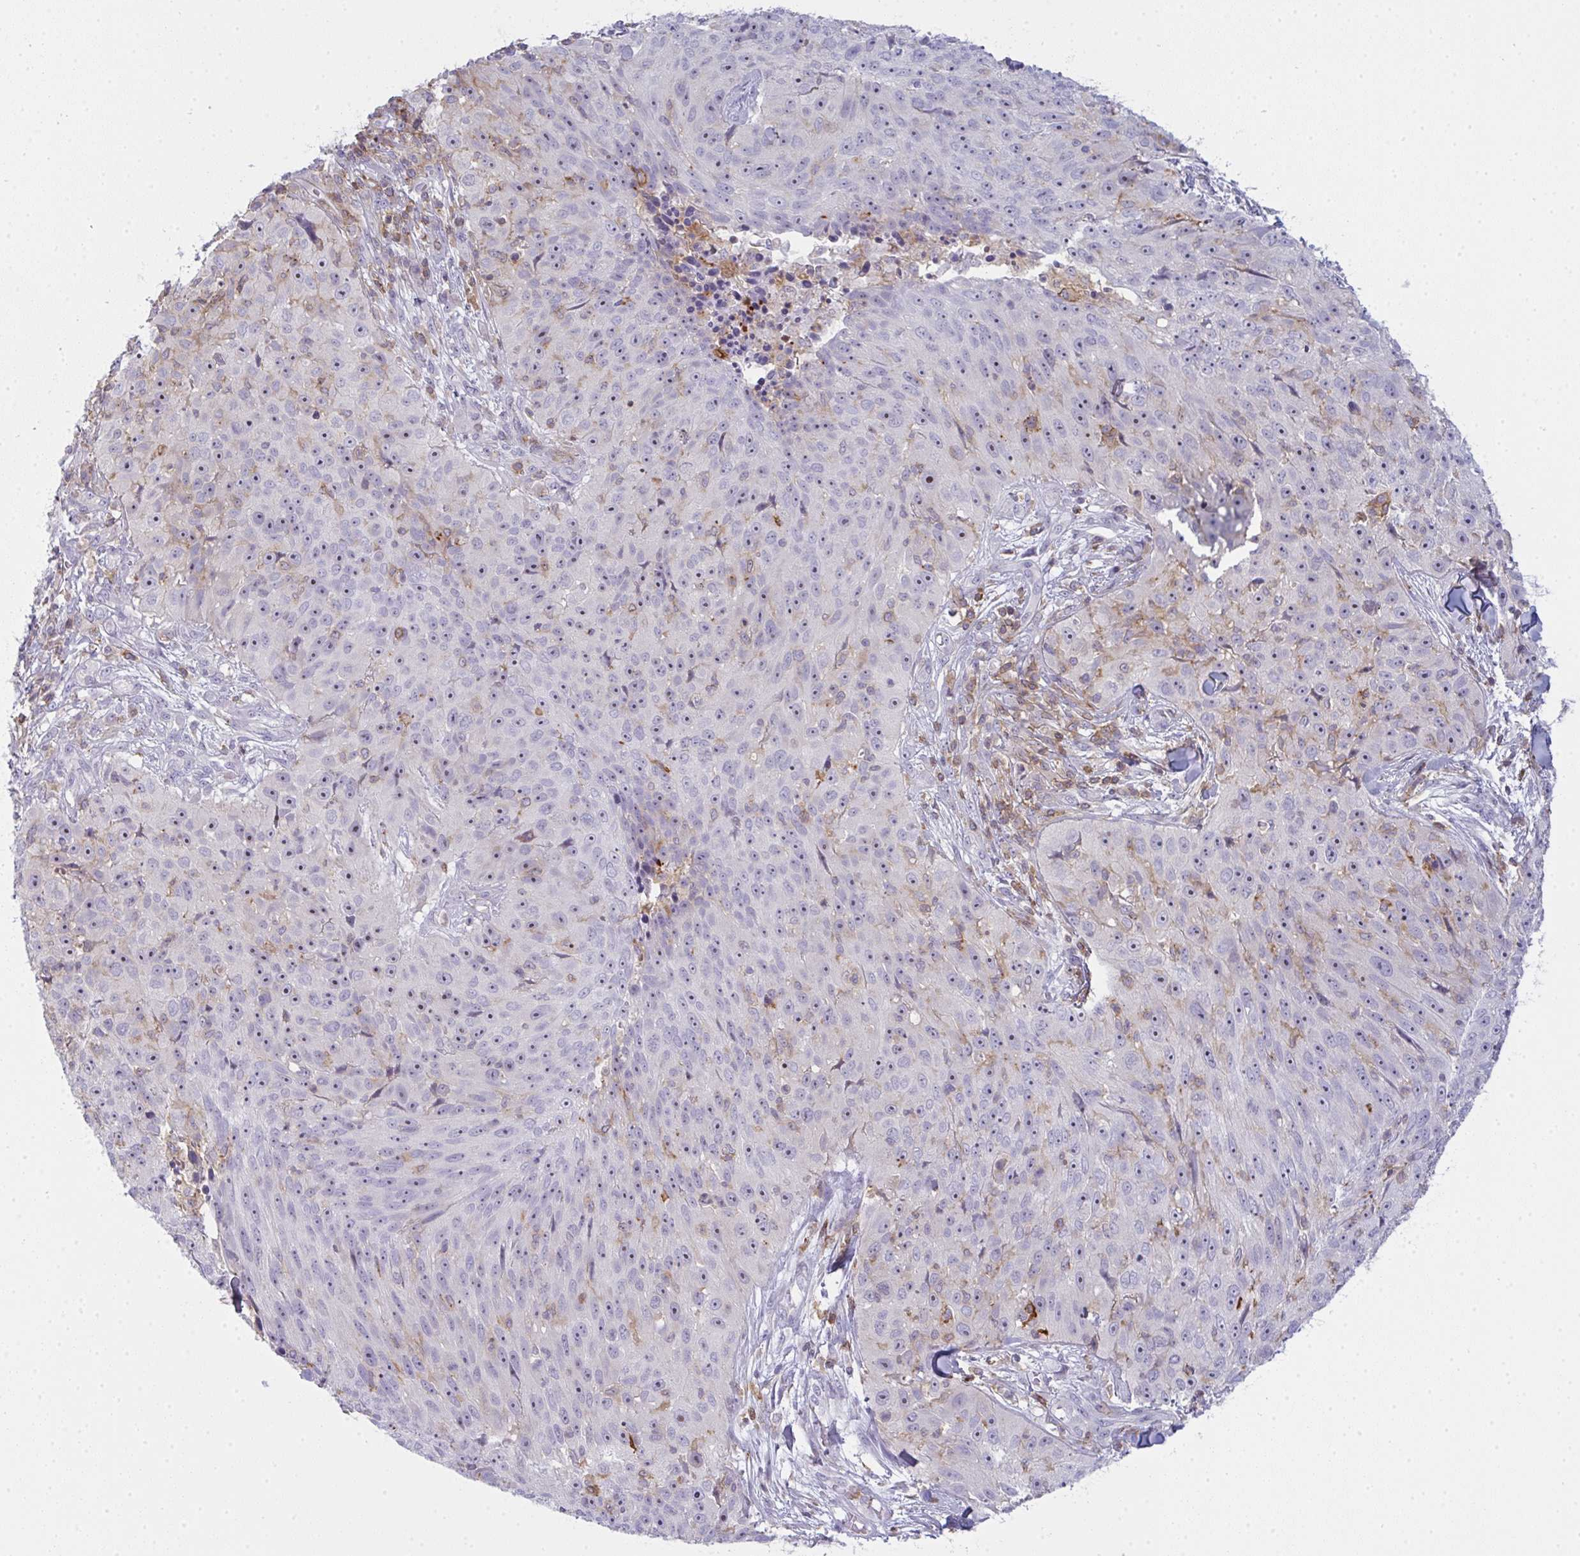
{"staining": {"intensity": "negative", "quantity": "none", "location": "none"}, "tissue": "skin cancer", "cell_type": "Tumor cells", "image_type": "cancer", "snomed": [{"axis": "morphology", "description": "Squamous cell carcinoma, NOS"}, {"axis": "topography", "description": "Skin"}], "caption": "Skin cancer was stained to show a protein in brown. There is no significant expression in tumor cells. The staining was performed using DAB (3,3'-diaminobenzidine) to visualize the protein expression in brown, while the nuclei were stained in blue with hematoxylin (Magnification: 20x).", "gene": "CD80", "patient": {"sex": "female", "age": 87}}